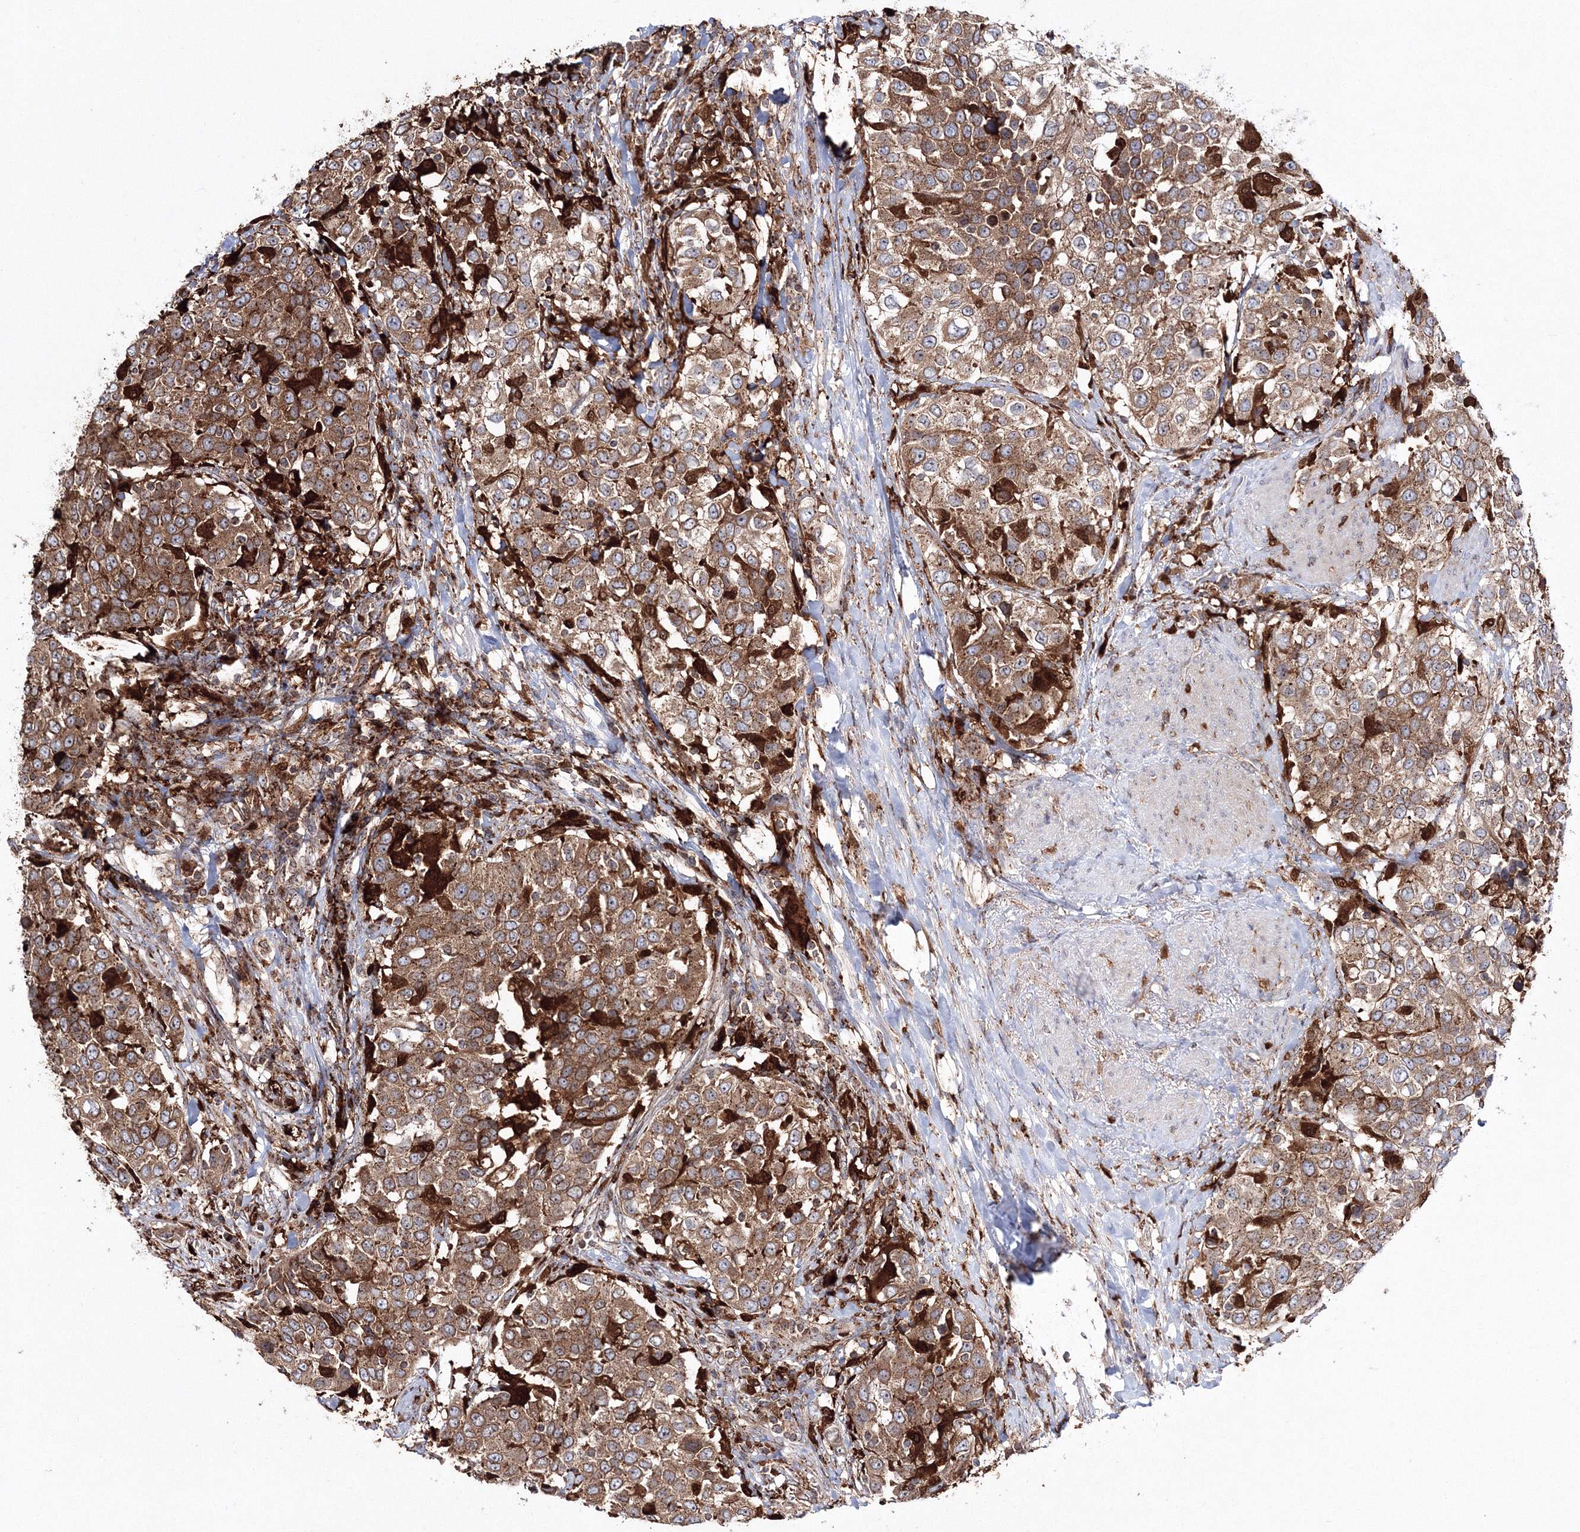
{"staining": {"intensity": "moderate", "quantity": ">75%", "location": "cytoplasmic/membranous"}, "tissue": "urothelial cancer", "cell_type": "Tumor cells", "image_type": "cancer", "snomed": [{"axis": "morphology", "description": "Urothelial carcinoma, High grade"}, {"axis": "topography", "description": "Urinary bladder"}], "caption": "Immunohistochemistry (IHC) micrograph of human high-grade urothelial carcinoma stained for a protein (brown), which demonstrates medium levels of moderate cytoplasmic/membranous expression in about >75% of tumor cells.", "gene": "ARCN1", "patient": {"sex": "female", "age": 80}}